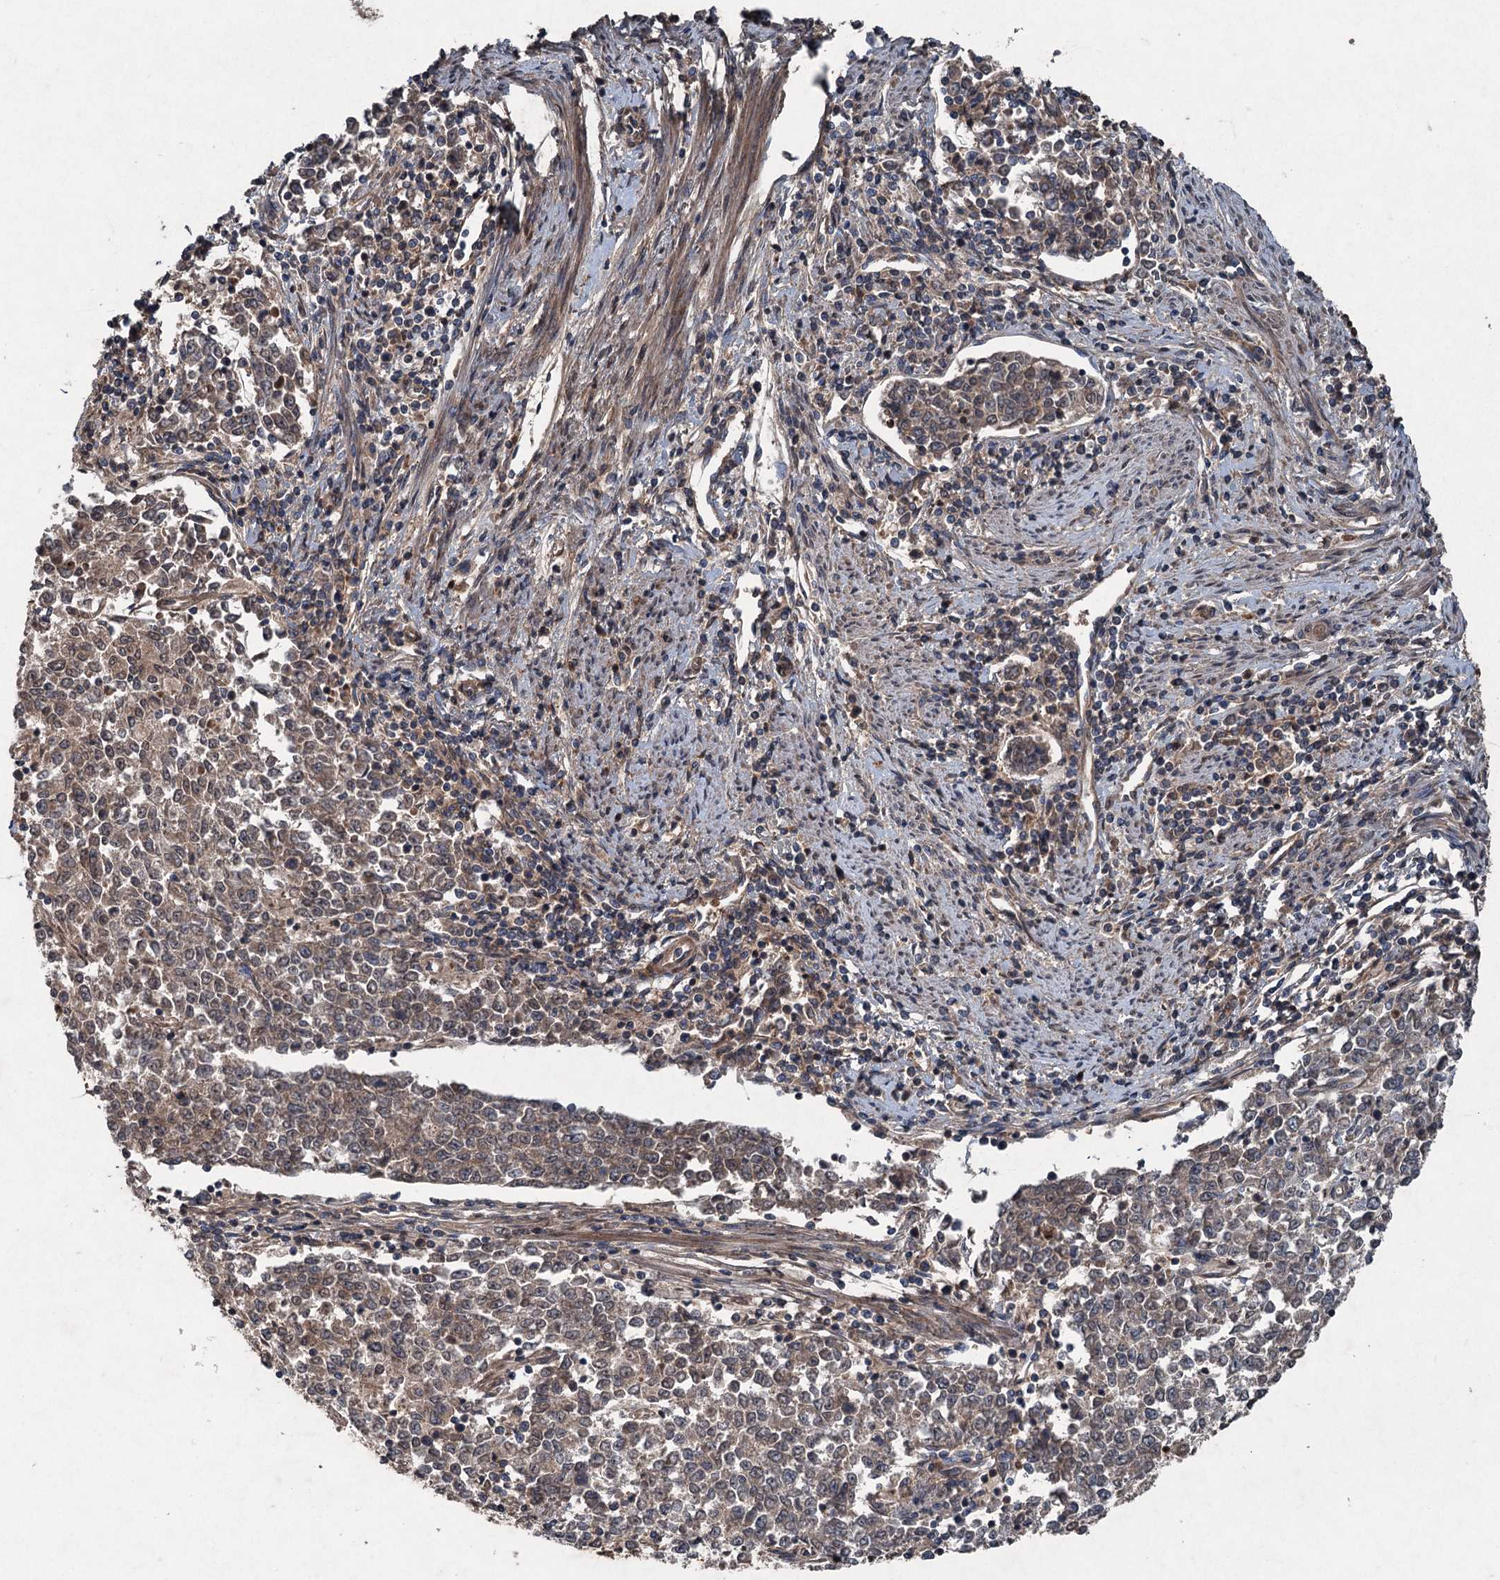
{"staining": {"intensity": "moderate", "quantity": ">75%", "location": "cytoplasmic/membranous,nuclear"}, "tissue": "endometrial cancer", "cell_type": "Tumor cells", "image_type": "cancer", "snomed": [{"axis": "morphology", "description": "Adenocarcinoma, NOS"}, {"axis": "topography", "description": "Endometrium"}], "caption": "Tumor cells exhibit medium levels of moderate cytoplasmic/membranous and nuclear expression in about >75% of cells in human endometrial adenocarcinoma.", "gene": "ALAS1", "patient": {"sex": "female", "age": 50}}